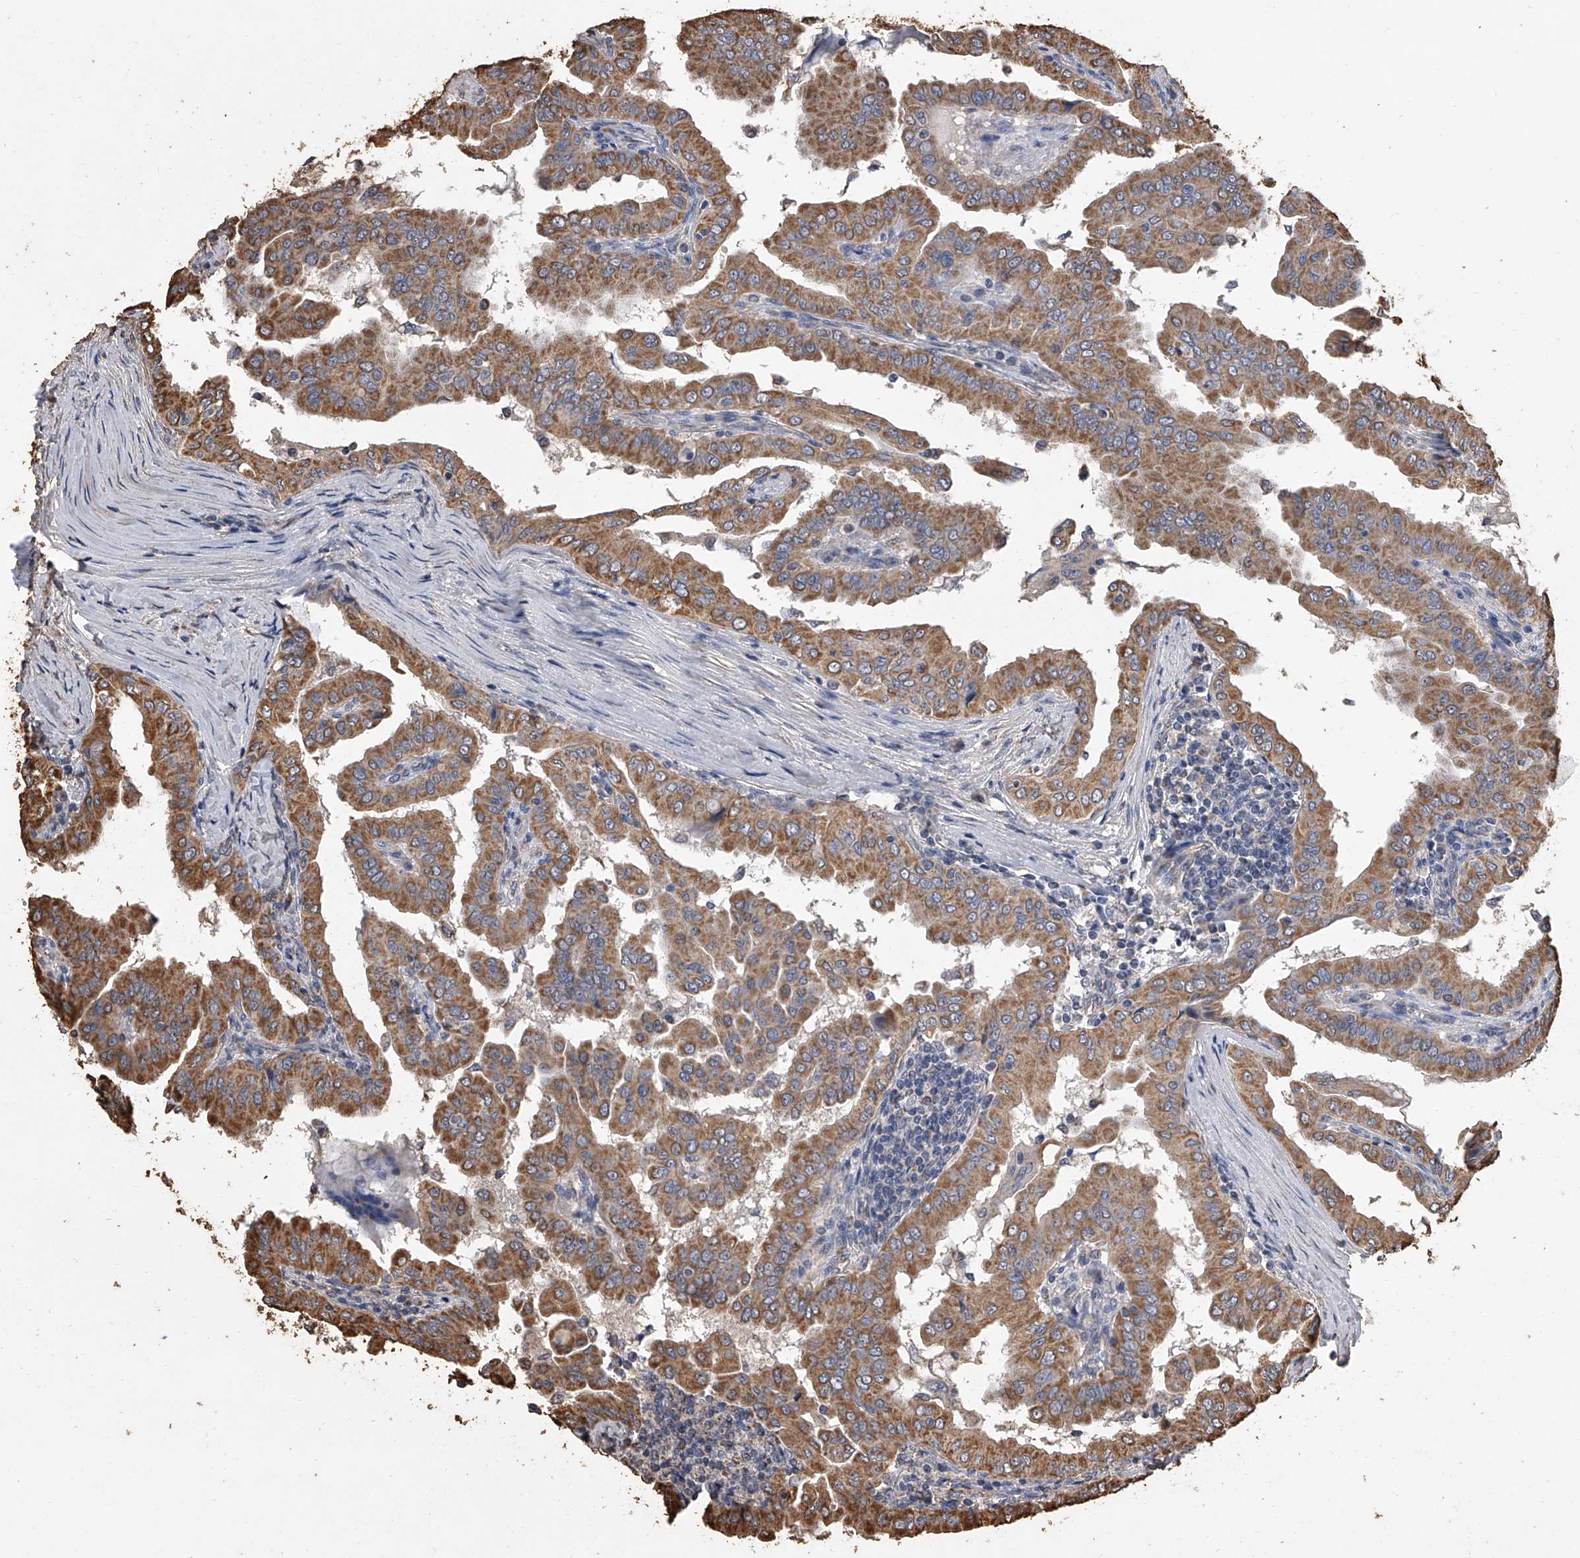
{"staining": {"intensity": "moderate", "quantity": ">75%", "location": "cytoplasmic/membranous"}, "tissue": "thyroid cancer", "cell_type": "Tumor cells", "image_type": "cancer", "snomed": [{"axis": "morphology", "description": "Papillary adenocarcinoma, NOS"}, {"axis": "topography", "description": "Thyroid gland"}], "caption": "This is a micrograph of immunohistochemistry (IHC) staining of thyroid cancer (papillary adenocarcinoma), which shows moderate staining in the cytoplasmic/membranous of tumor cells.", "gene": "MRPL28", "patient": {"sex": "male", "age": 33}}